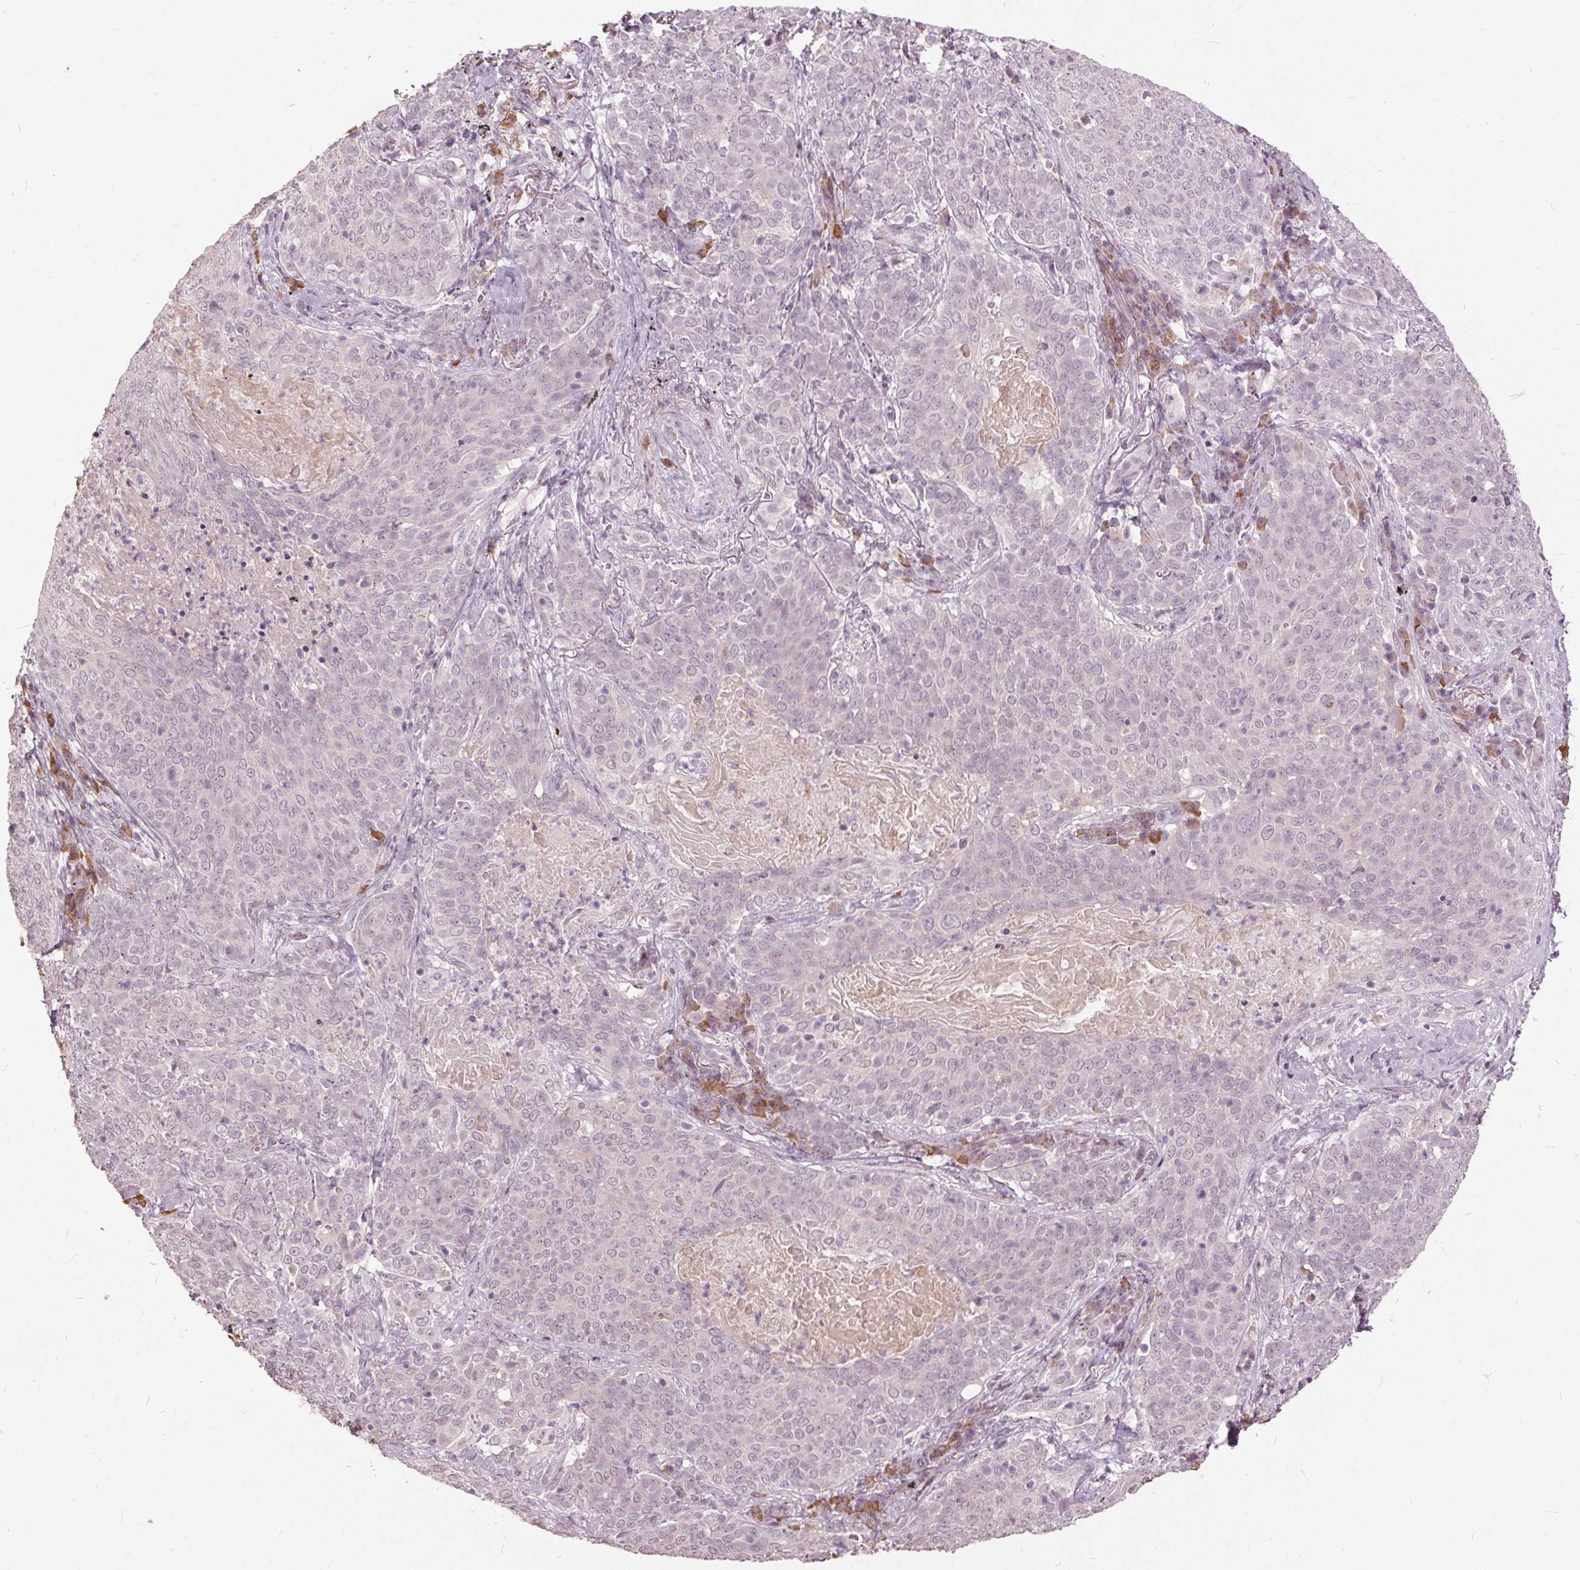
{"staining": {"intensity": "negative", "quantity": "none", "location": "none"}, "tissue": "lung cancer", "cell_type": "Tumor cells", "image_type": "cancer", "snomed": [{"axis": "morphology", "description": "Squamous cell carcinoma, NOS"}, {"axis": "topography", "description": "Lung"}], "caption": "Lung cancer was stained to show a protein in brown. There is no significant positivity in tumor cells. (Brightfield microscopy of DAB (3,3'-diaminobenzidine) immunohistochemistry at high magnification).", "gene": "CXCL16", "patient": {"sex": "male", "age": 82}}